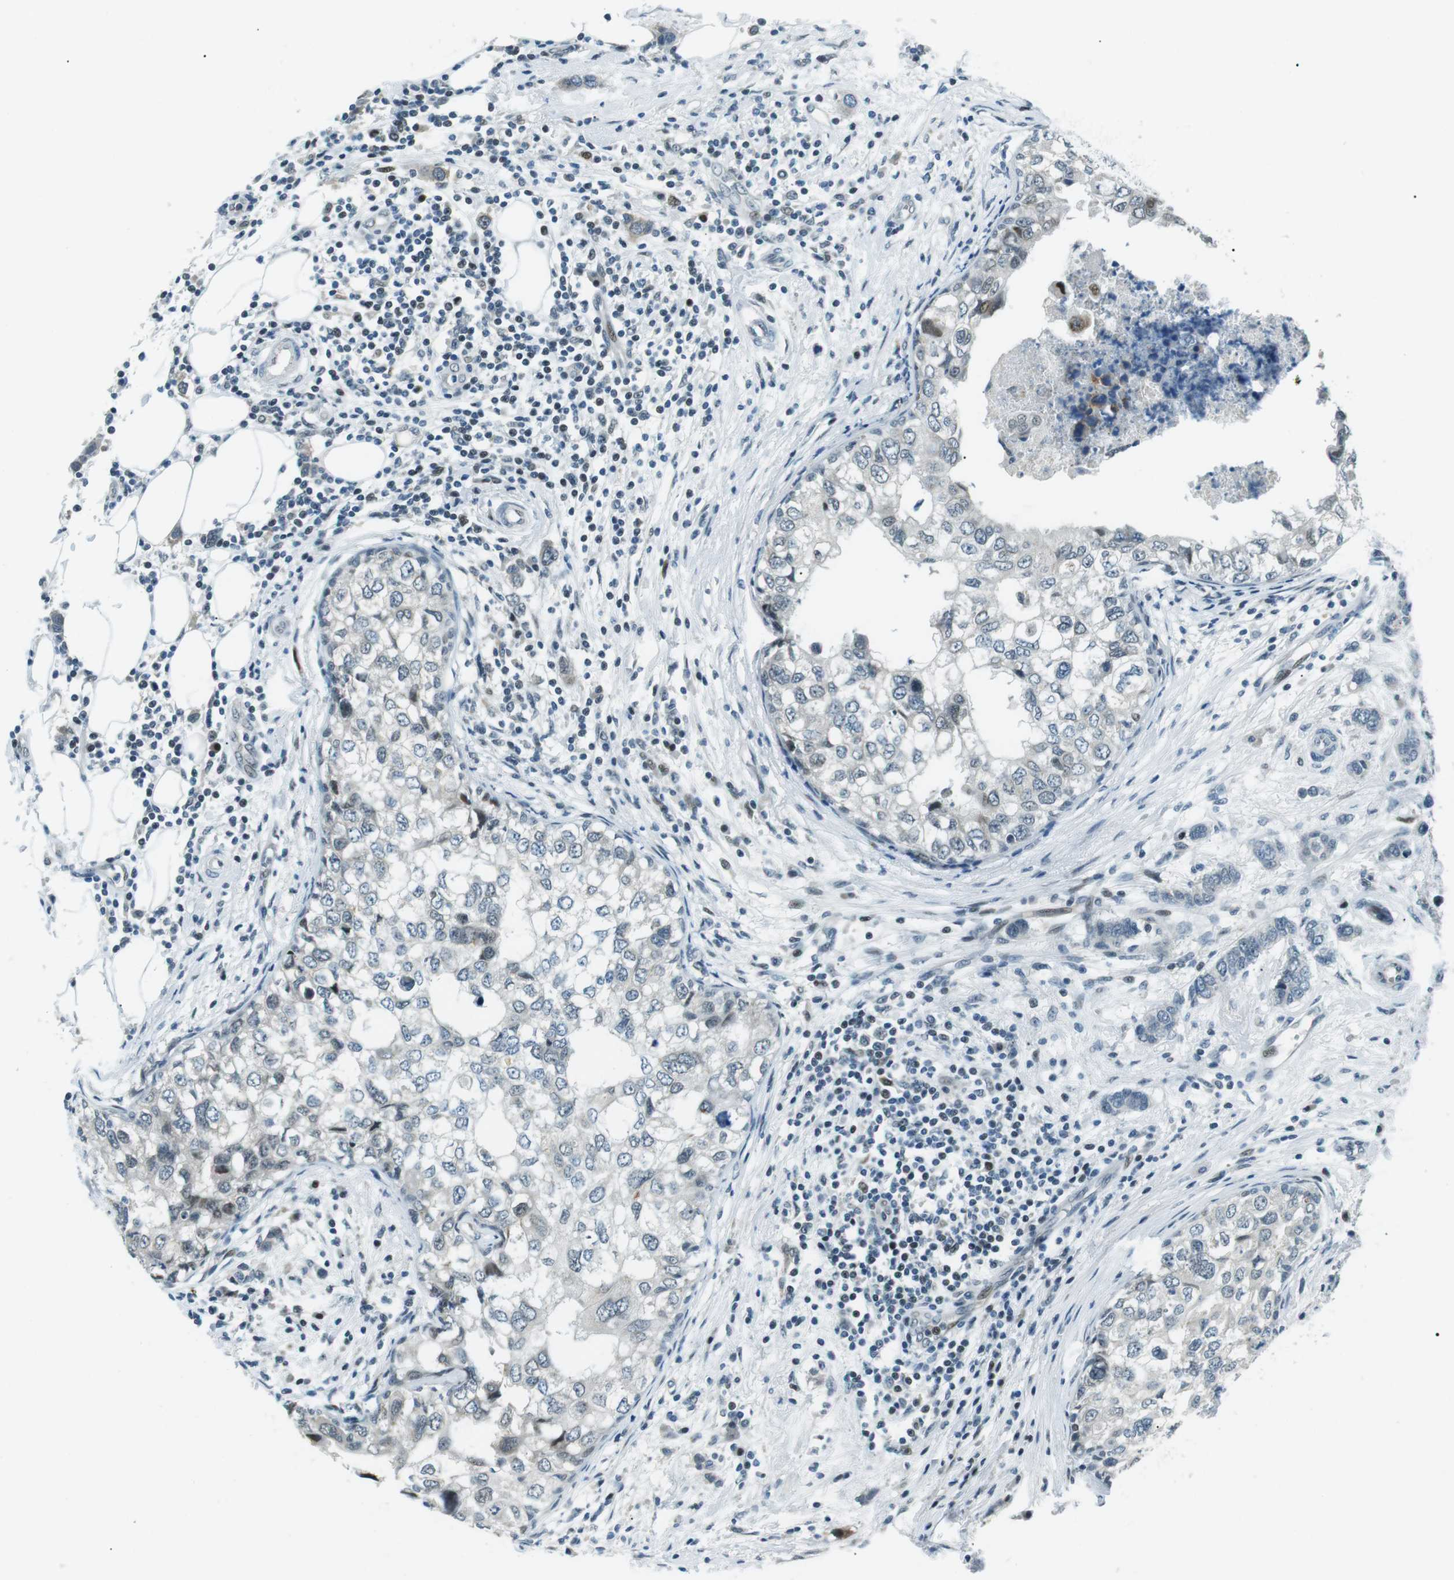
{"staining": {"intensity": "negative", "quantity": "none", "location": "none"}, "tissue": "breast cancer", "cell_type": "Tumor cells", "image_type": "cancer", "snomed": [{"axis": "morphology", "description": "Duct carcinoma"}, {"axis": "topography", "description": "Breast"}], "caption": "A micrograph of breast infiltrating ductal carcinoma stained for a protein exhibits no brown staining in tumor cells.", "gene": "PJA1", "patient": {"sex": "female", "age": 50}}